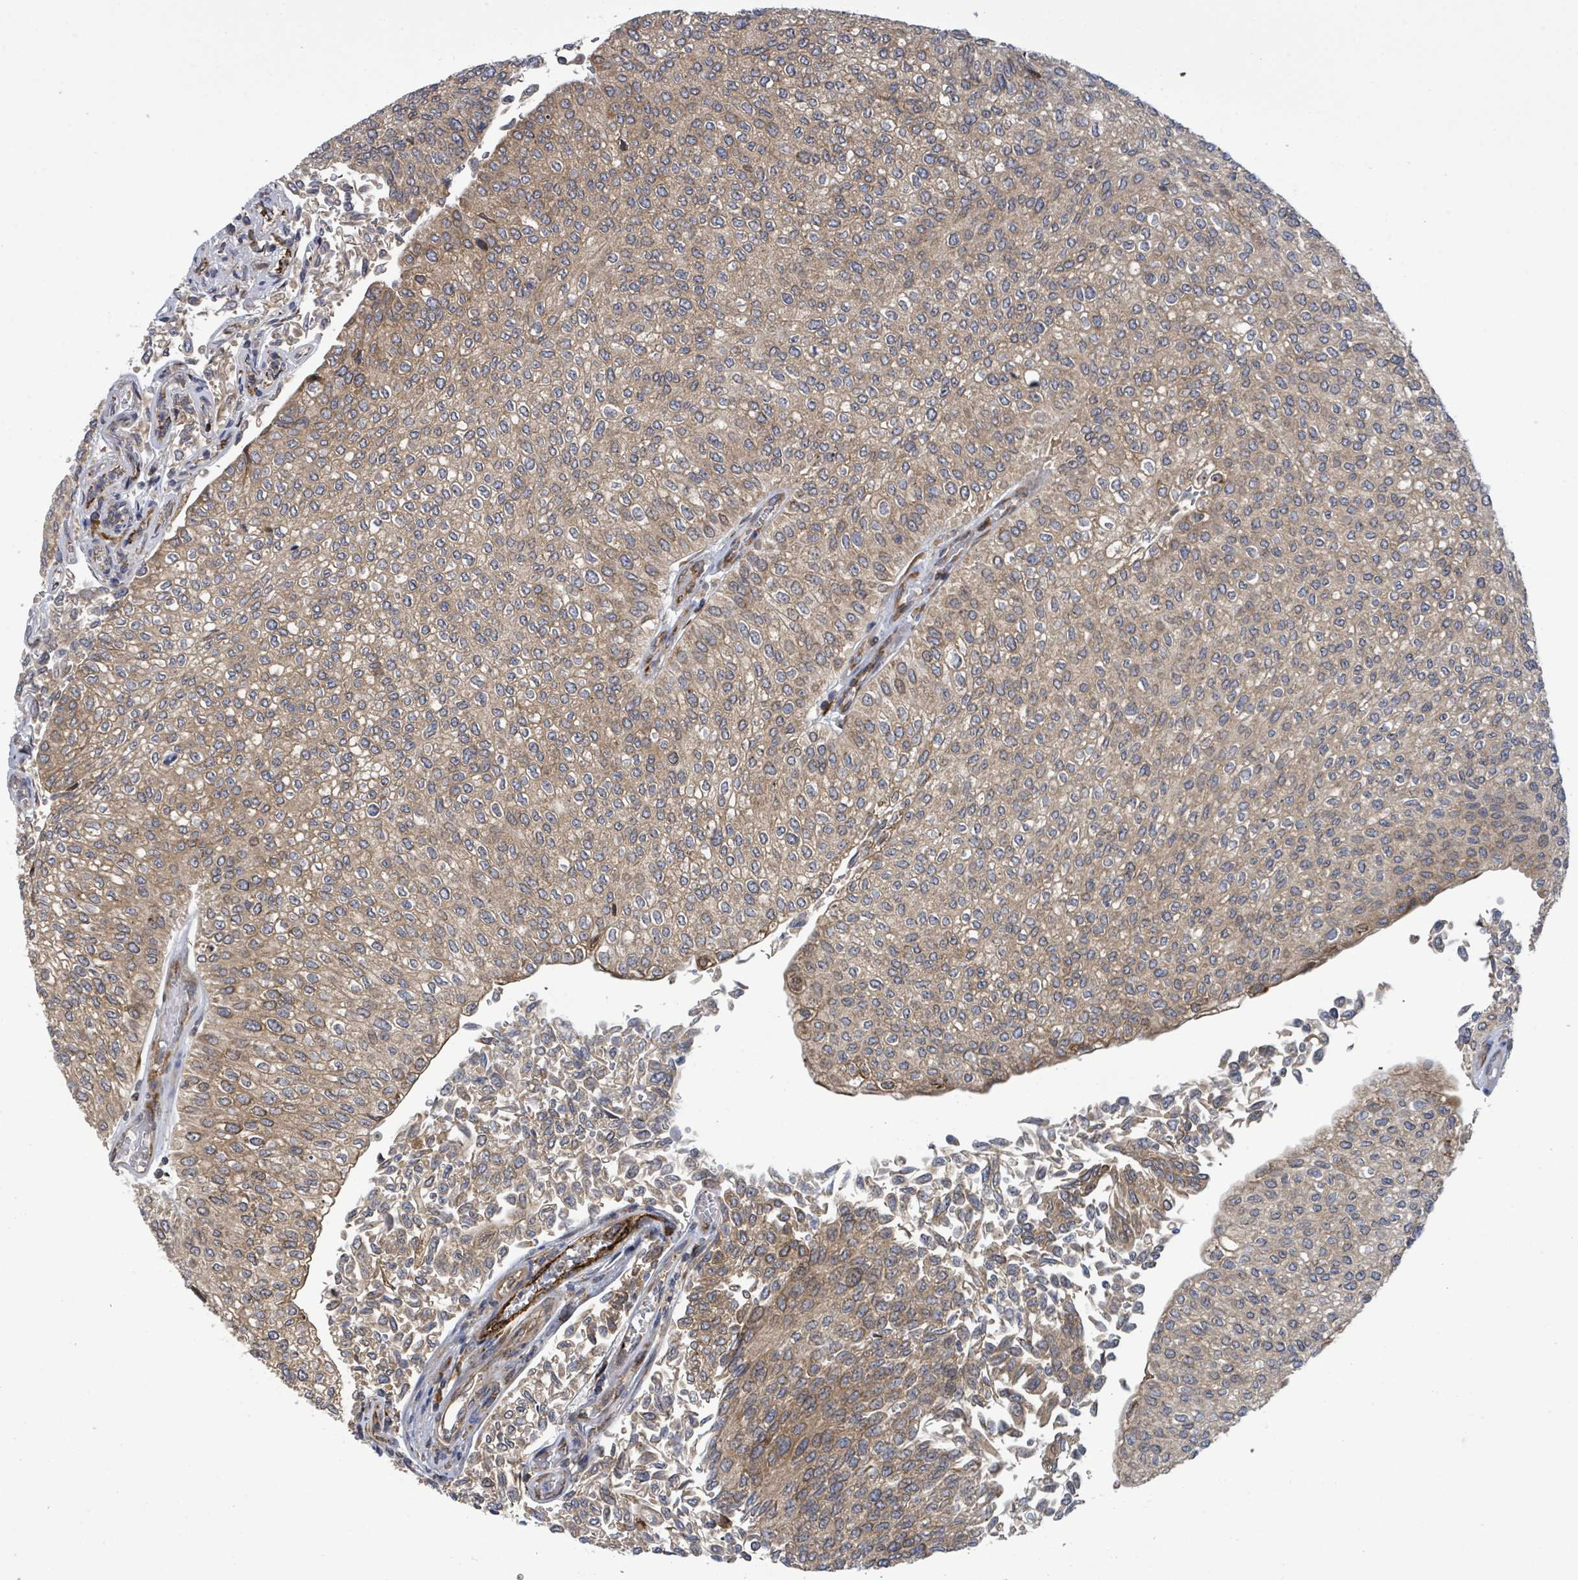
{"staining": {"intensity": "moderate", "quantity": ">75%", "location": "cytoplasmic/membranous"}, "tissue": "urothelial cancer", "cell_type": "Tumor cells", "image_type": "cancer", "snomed": [{"axis": "morphology", "description": "Urothelial carcinoma, NOS"}, {"axis": "topography", "description": "Urinary bladder"}], "caption": "High-power microscopy captured an immunohistochemistry (IHC) photomicrograph of urothelial cancer, revealing moderate cytoplasmic/membranous expression in about >75% of tumor cells.", "gene": "NOMO1", "patient": {"sex": "male", "age": 59}}